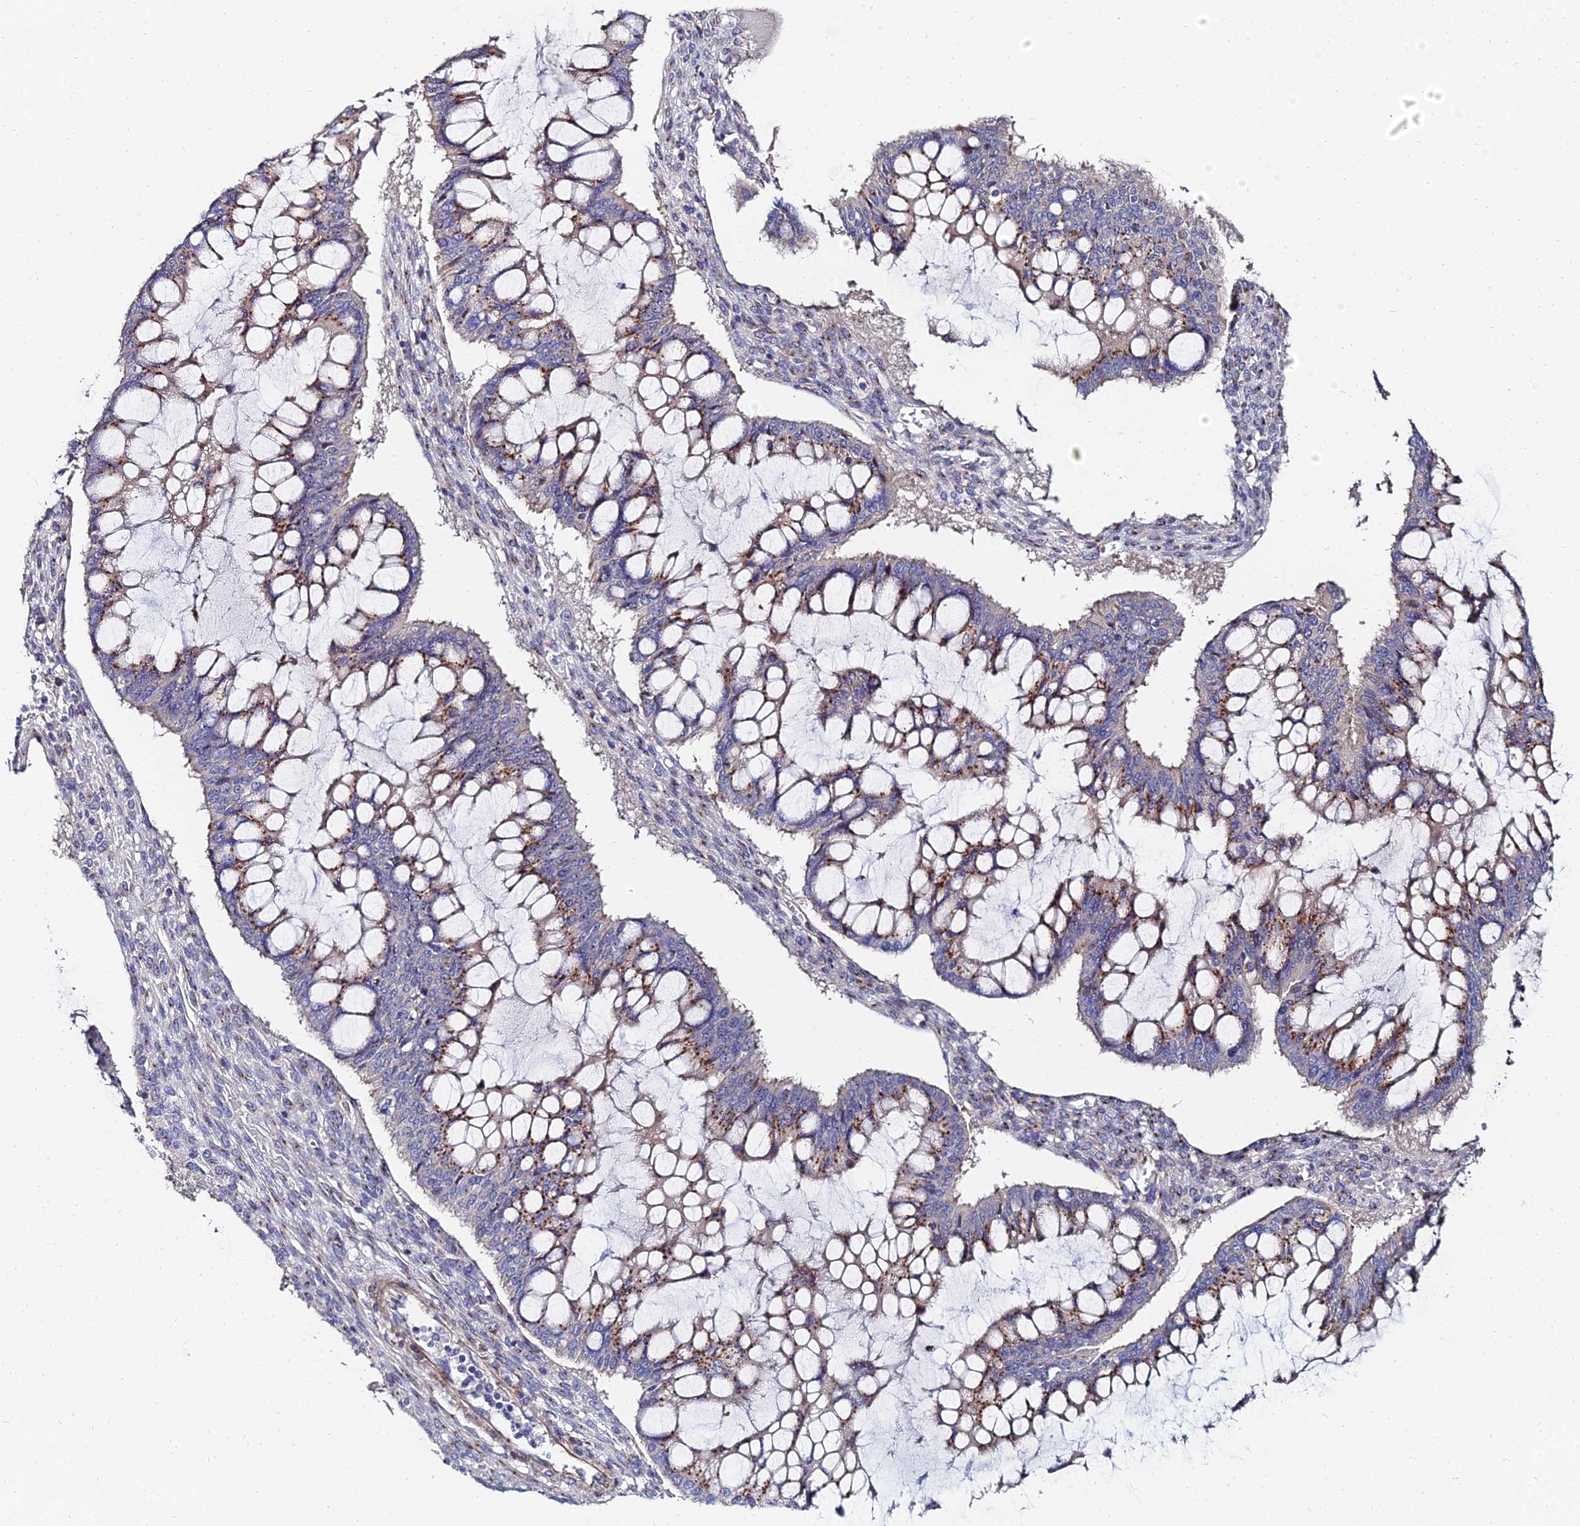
{"staining": {"intensity": "moderate", "quantity": "25%-75%", "location": "cytoplasmic/membranous"}, "tissue": "ovarian cancer", "cell_type": "Tumor cells", "image_type": "cancer", "snomed": [{"axis": "morphology", "description": "Cystadenocarcinoma, mucinous, NOS"}, {"axis": "topography", "description": "Ovary"}], "caption": "Ovarian cancer (mucinous cystadenocarcinoma) stained with a brown dye exhibits moderate cytoplasmic/membranous positive positivity in approximately 25%-75% of tumor cells.", "gene": "BORCS8", "patient": {"sex": "female", "age": 73}}